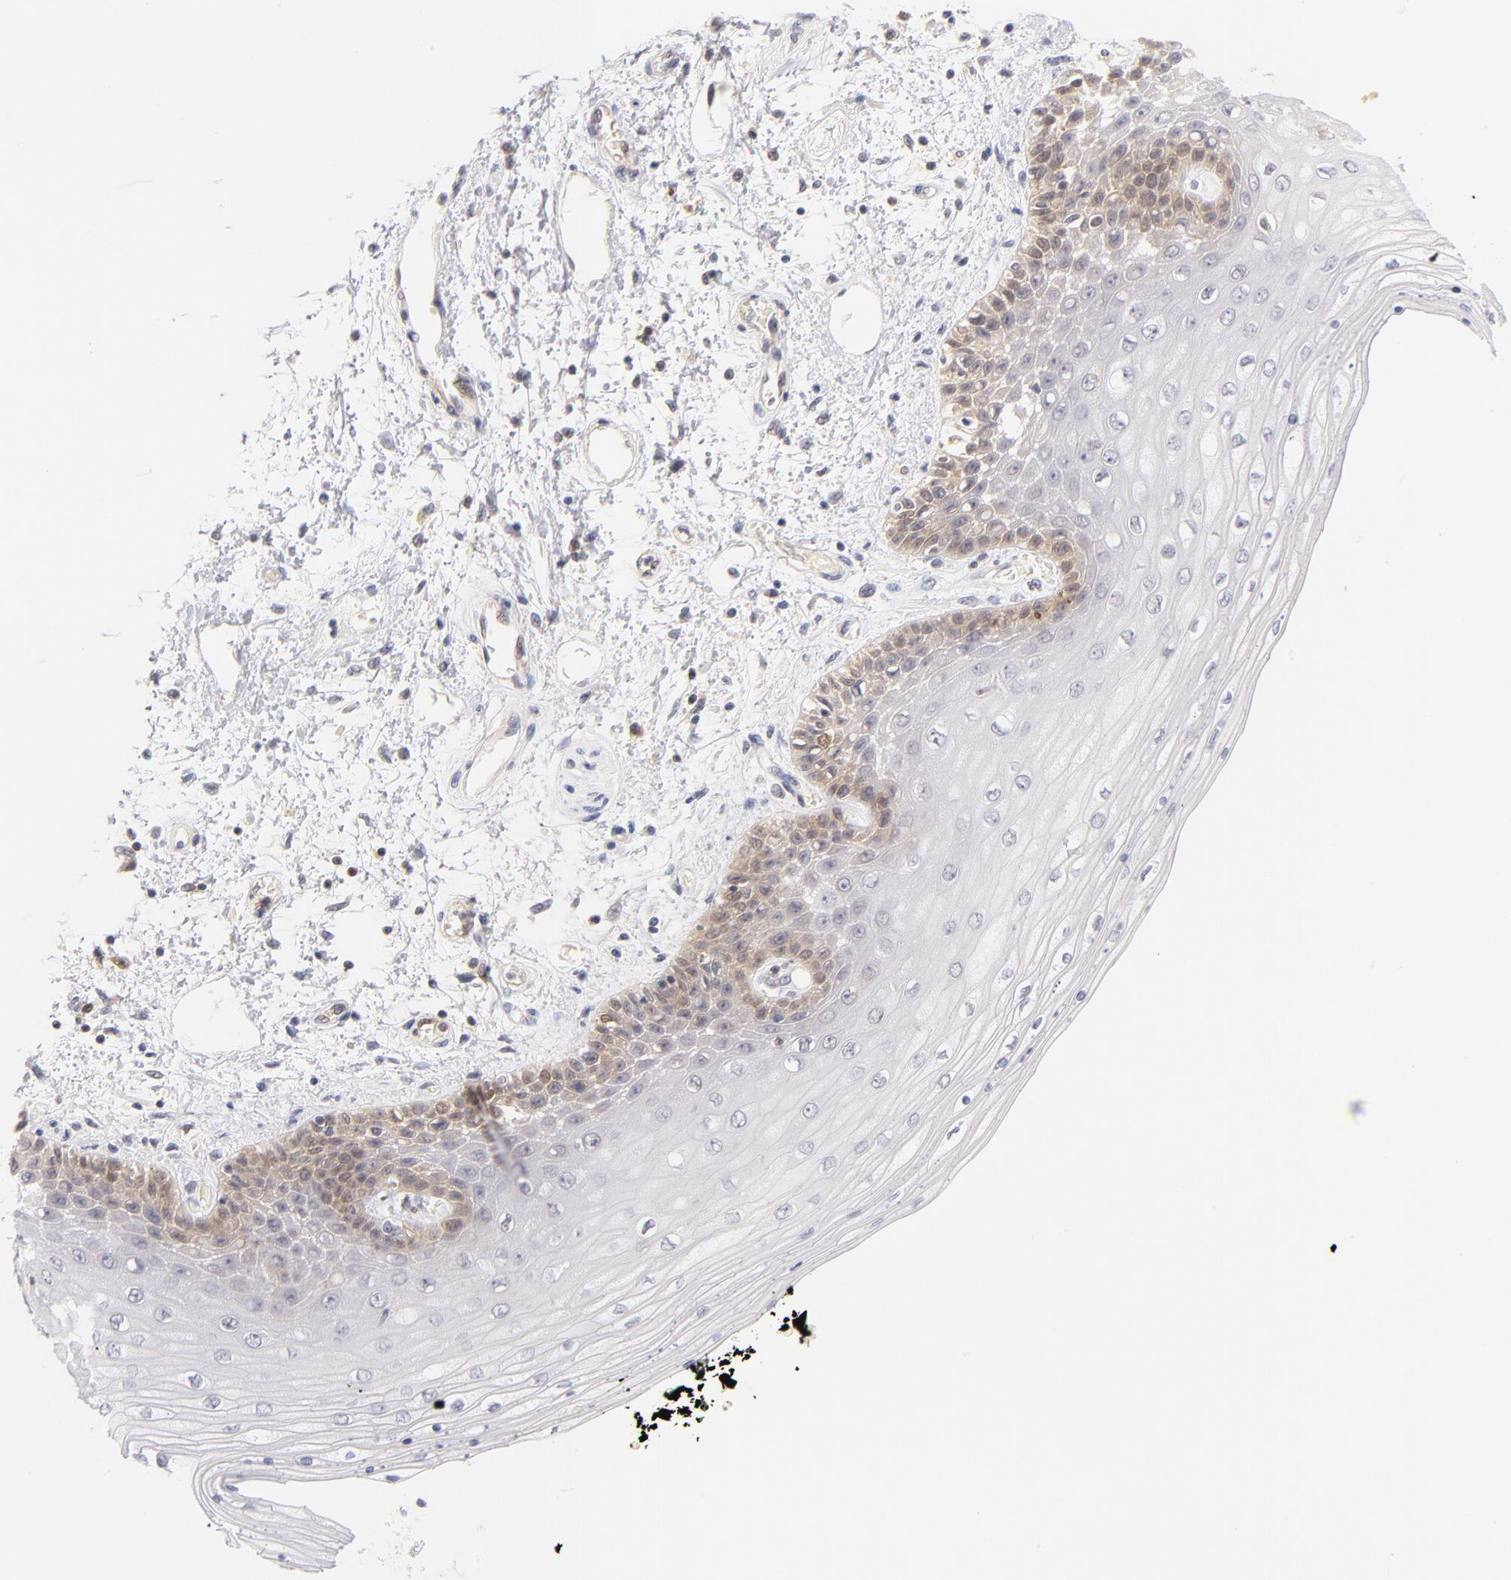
{"staining": {"intensity": "weak", "quantity": "<25%", "location": "cytoplasmic/membranous"}, "tissue": "skin", "cell_type": "Epidermal cells", "image_type": "normal", "snomed": [{"axis": "morphology", "description": "Normal tissue, NOS"}, {"axis": "topography", "description": "Anal"}], "caption": "Immunohistochemistry (IHC) micrograph of normal skin: skin stained with DAB (3,3'-diaminobenzidine) exhibits no significant protein positivity in epidermal cells. (Stains: DAB (3,3'-diaminobenzidine) immunohistochemistry (IHC) with hematoxylin counter stain, Microscopy: brightfield microscopy at high magnification).", "gene": "CASP6", "patient": {"sex": "female", "age": 46}}